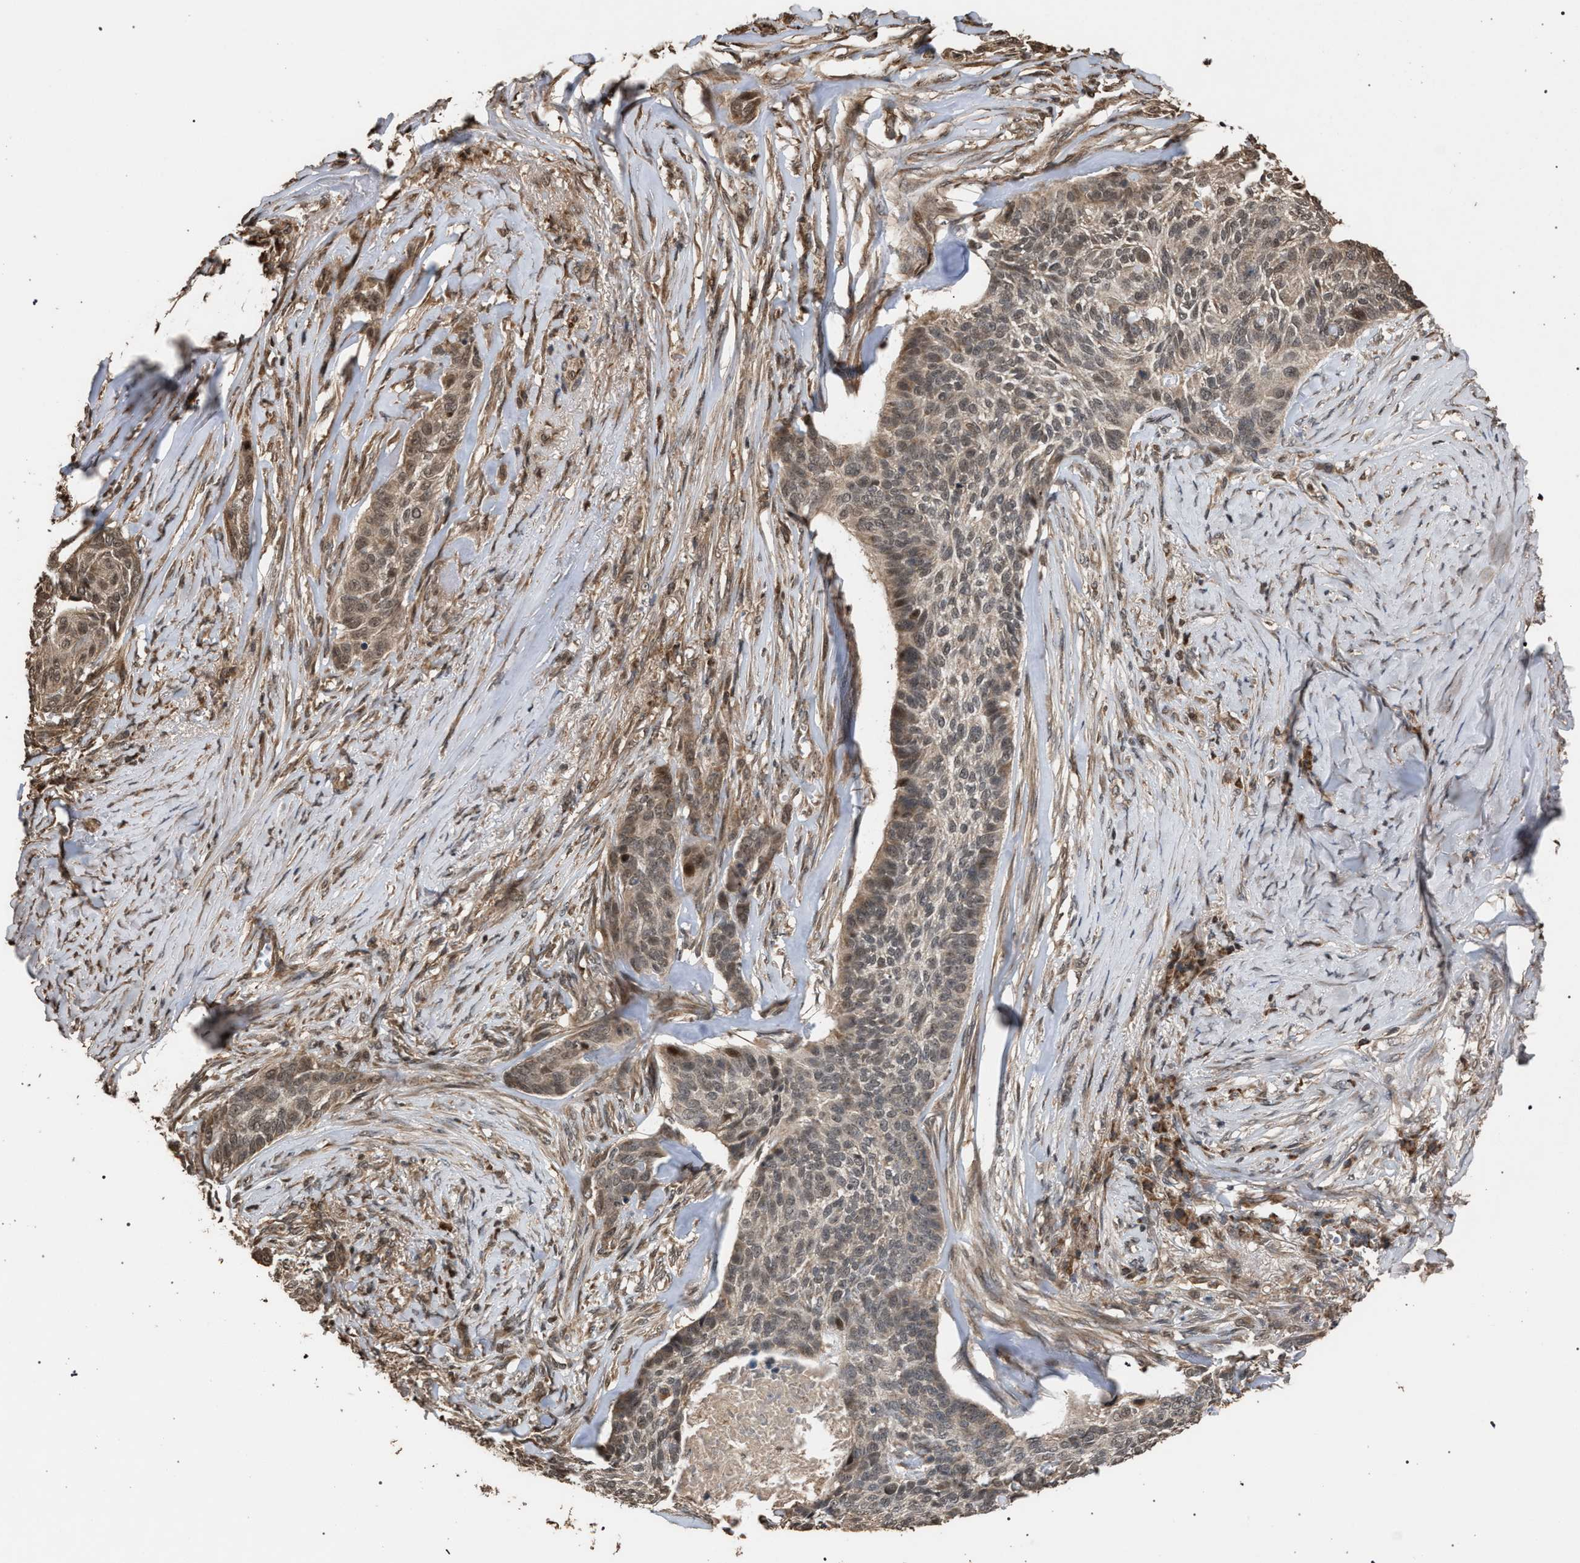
{"staining": {"intensity": "weak", "quantity": ">75%", "location": "cytoplasmic/membranous,nuclear"}, "tissue": "skin cancer", "cell_type": "Tumor cells", "image_type": "cancer", "snomed": [{"axis": "morphology", "description": "Basal cell carcinoma"}, {"axis": "topography", "description": "Skin"}], "caption": "DAB immunohistochemical staining of human skin cancer (basal cell carcinoma) reveals weak cytoplasmic/membranous and nuclear protein positivity in about >75% of tumor cells.", "gene": "NAA35", "patient": {"sex": "male", "age": 85}}